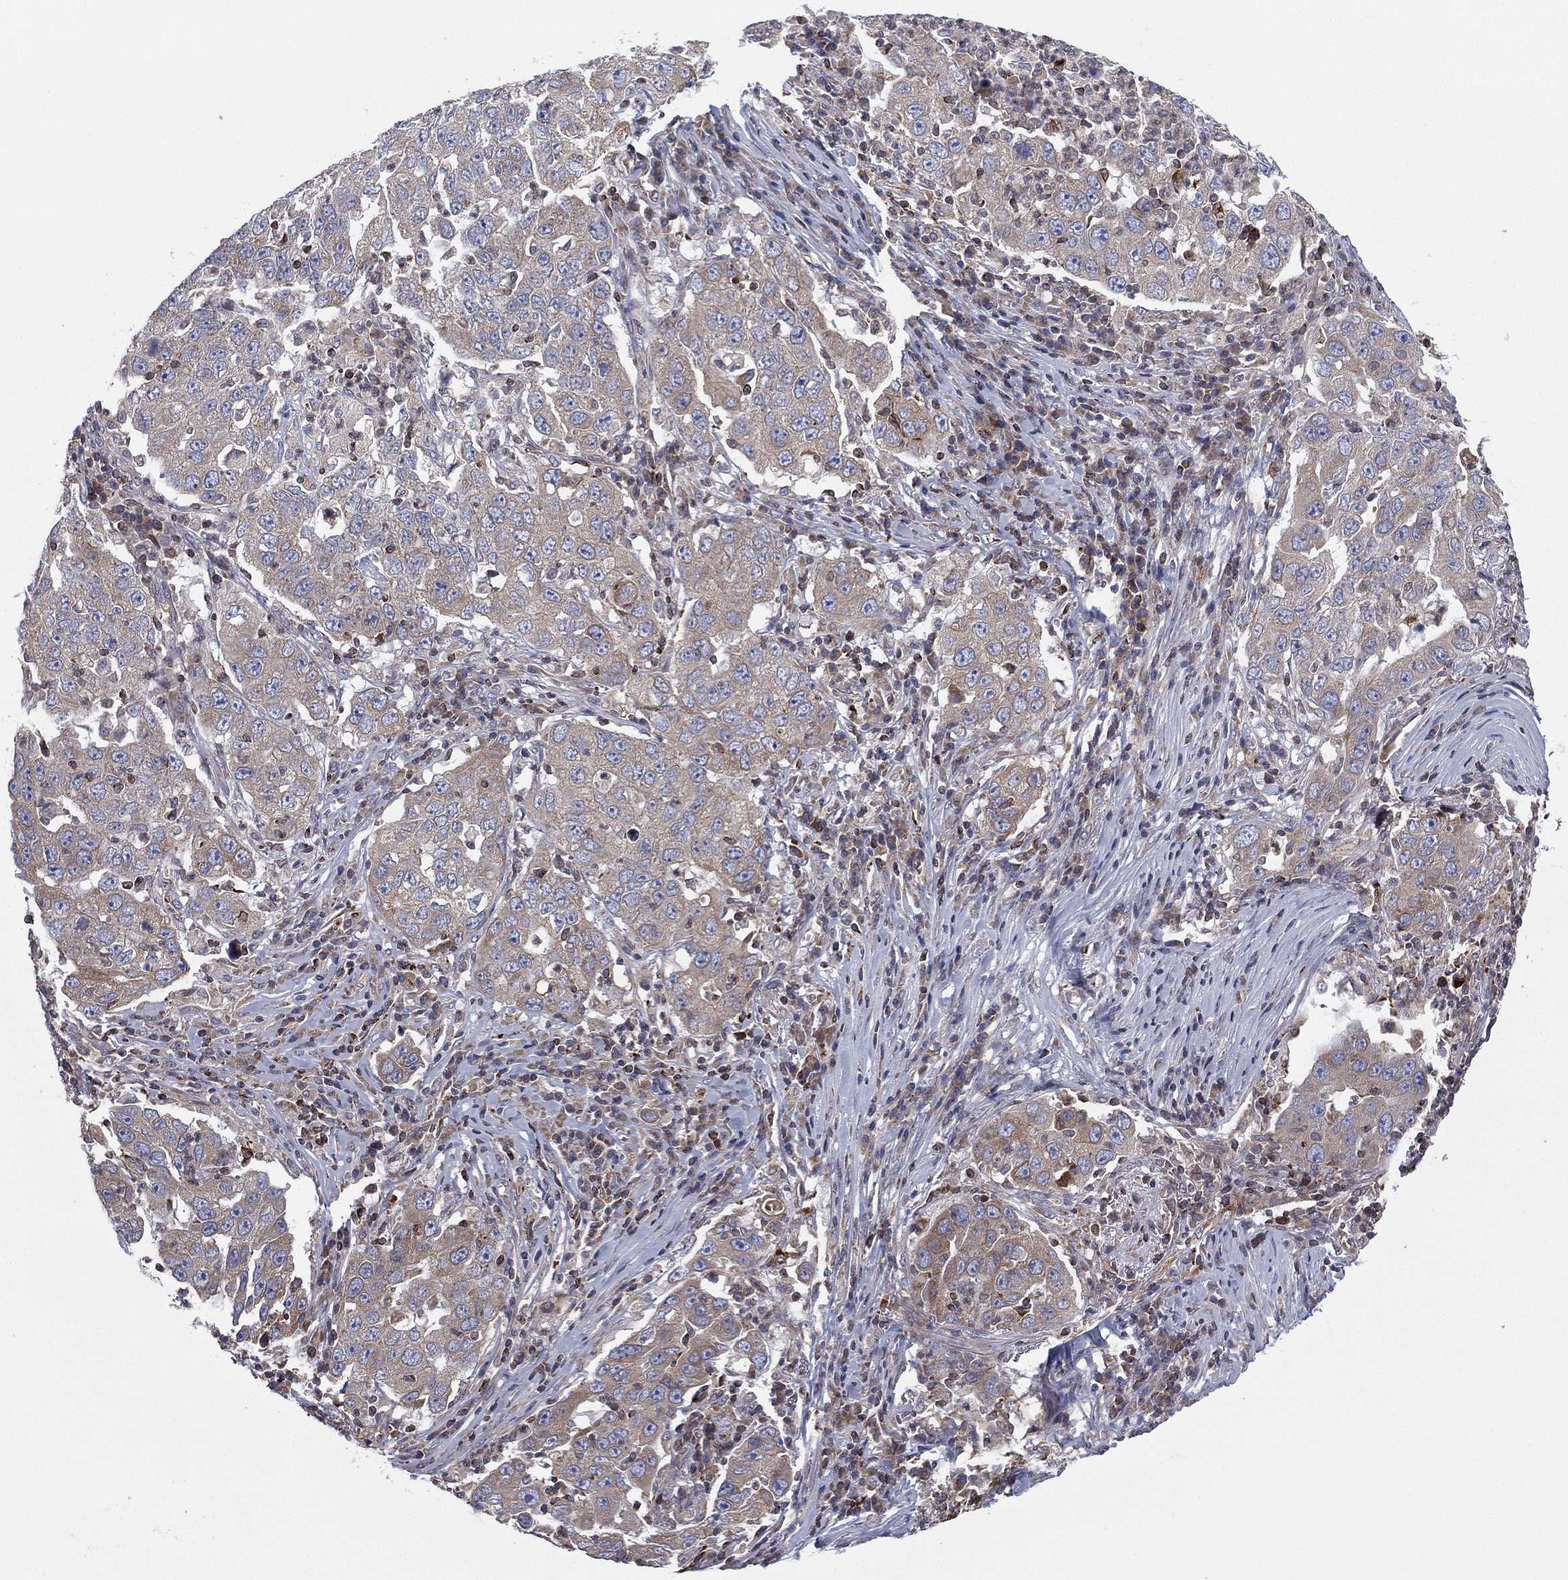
{"staining": {"intensity": "weak", "quantity": ">75%", "location": "cytoplasmic/membranous"}, "tissue": "lung cancer", "cell_type": "Tumor cells", "image_type": "cancer", "snomed": [{"axis": "morphology", "description": "Adenocarcinoma, NOS"}, {"axis": "topography", "description": "Lung"}], "caption": "Immunohistochemical staining of human lung adenocarcinoma displays low levels of weak cytoplasmic/membranous protein positivity in approximately >75% of tumor cells.", "gene": "CYB5B", "patient": {"sex": "male", "age": 73}}